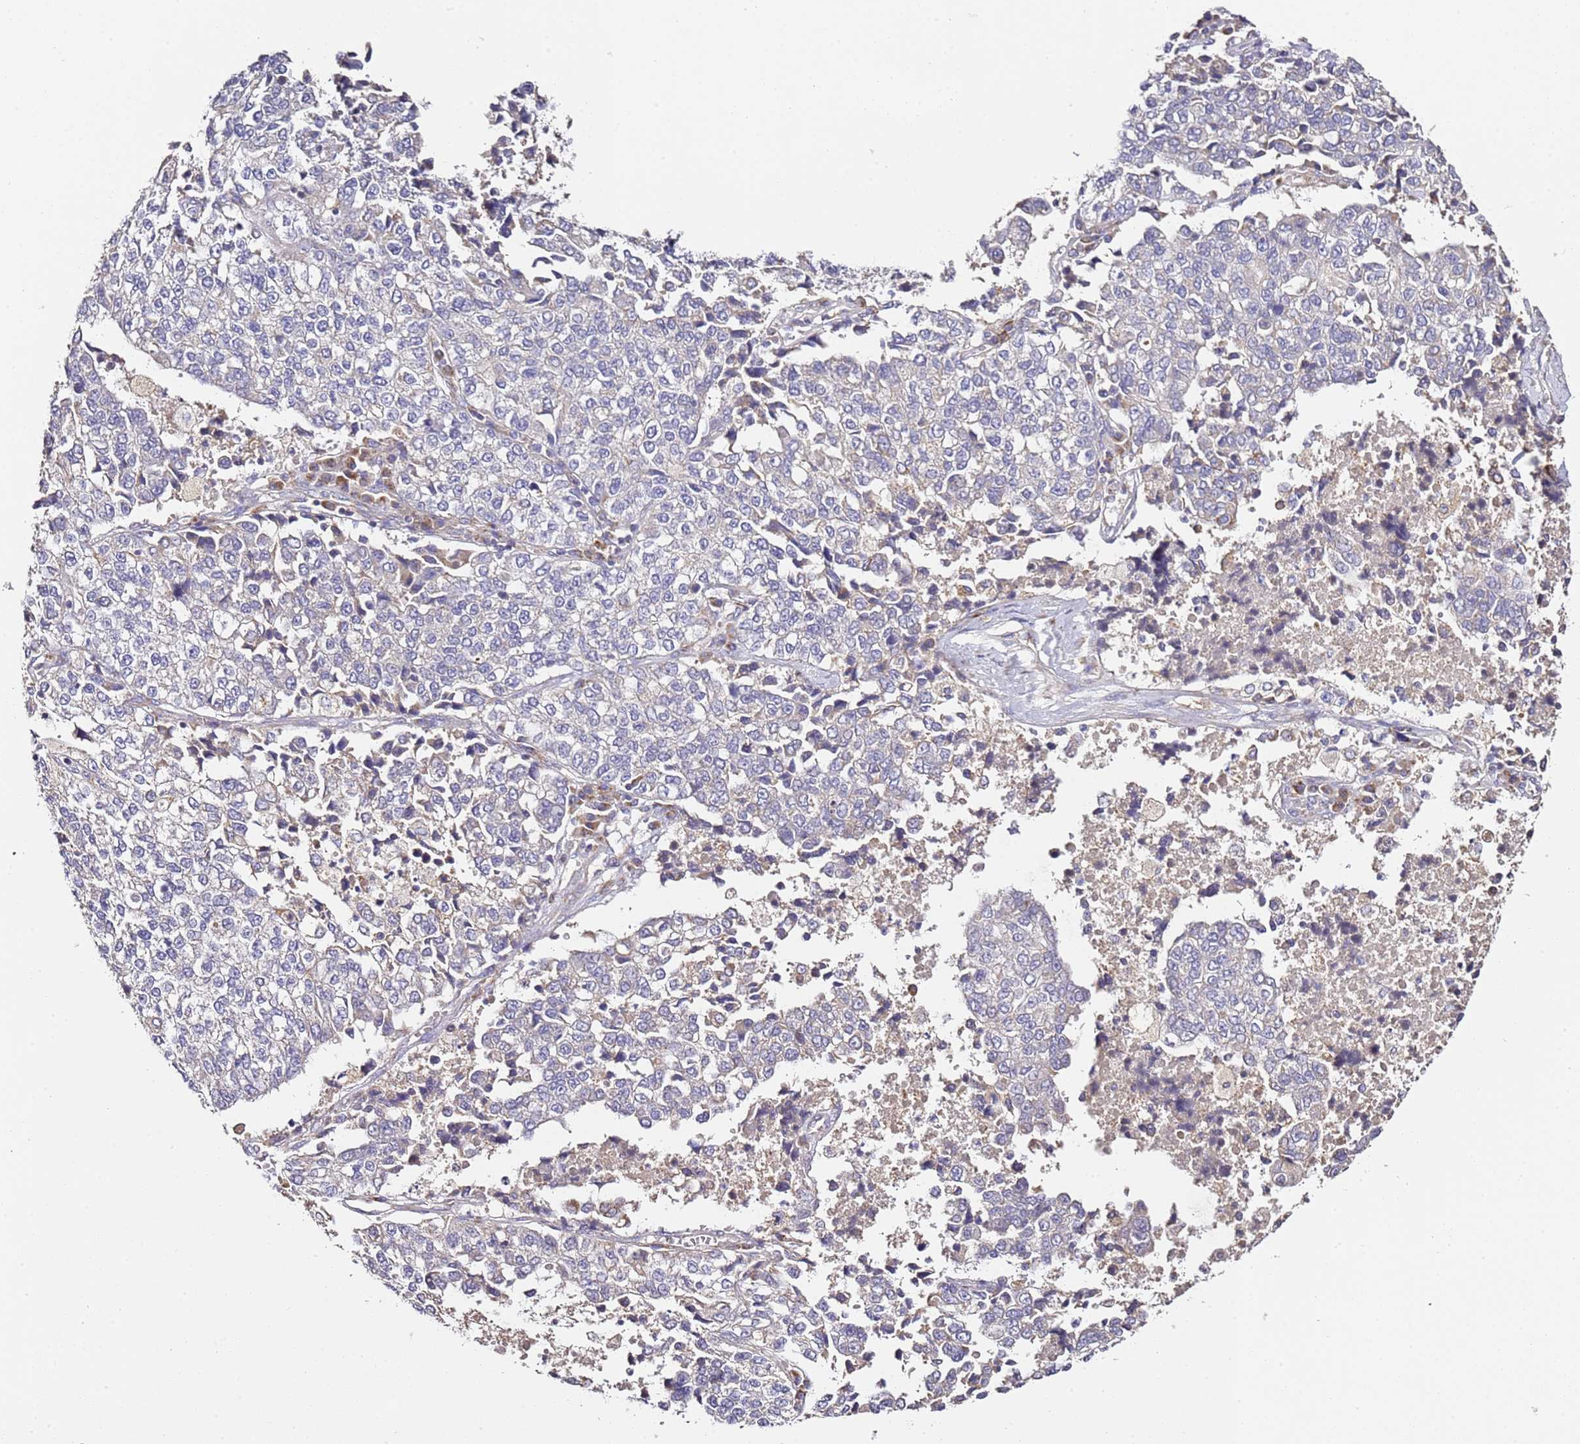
{"staining": {"intensity": "negative", "quantity": "none", "location": "none"}, "tissue": "lung cancer", "cell_type": "Tumor cells", "image_type": "cancer", "snomed": [{"axis": "morphology", "description": "Adenocarcinoma, NOS"}, {"axis": "topography", "description": "Lung"}], "caption": "Lung cancer stained for a protein using IHC shows no expression tumor cells.", "gene": "OR2B11", "patient": {"sex": "male", "age": 49}}